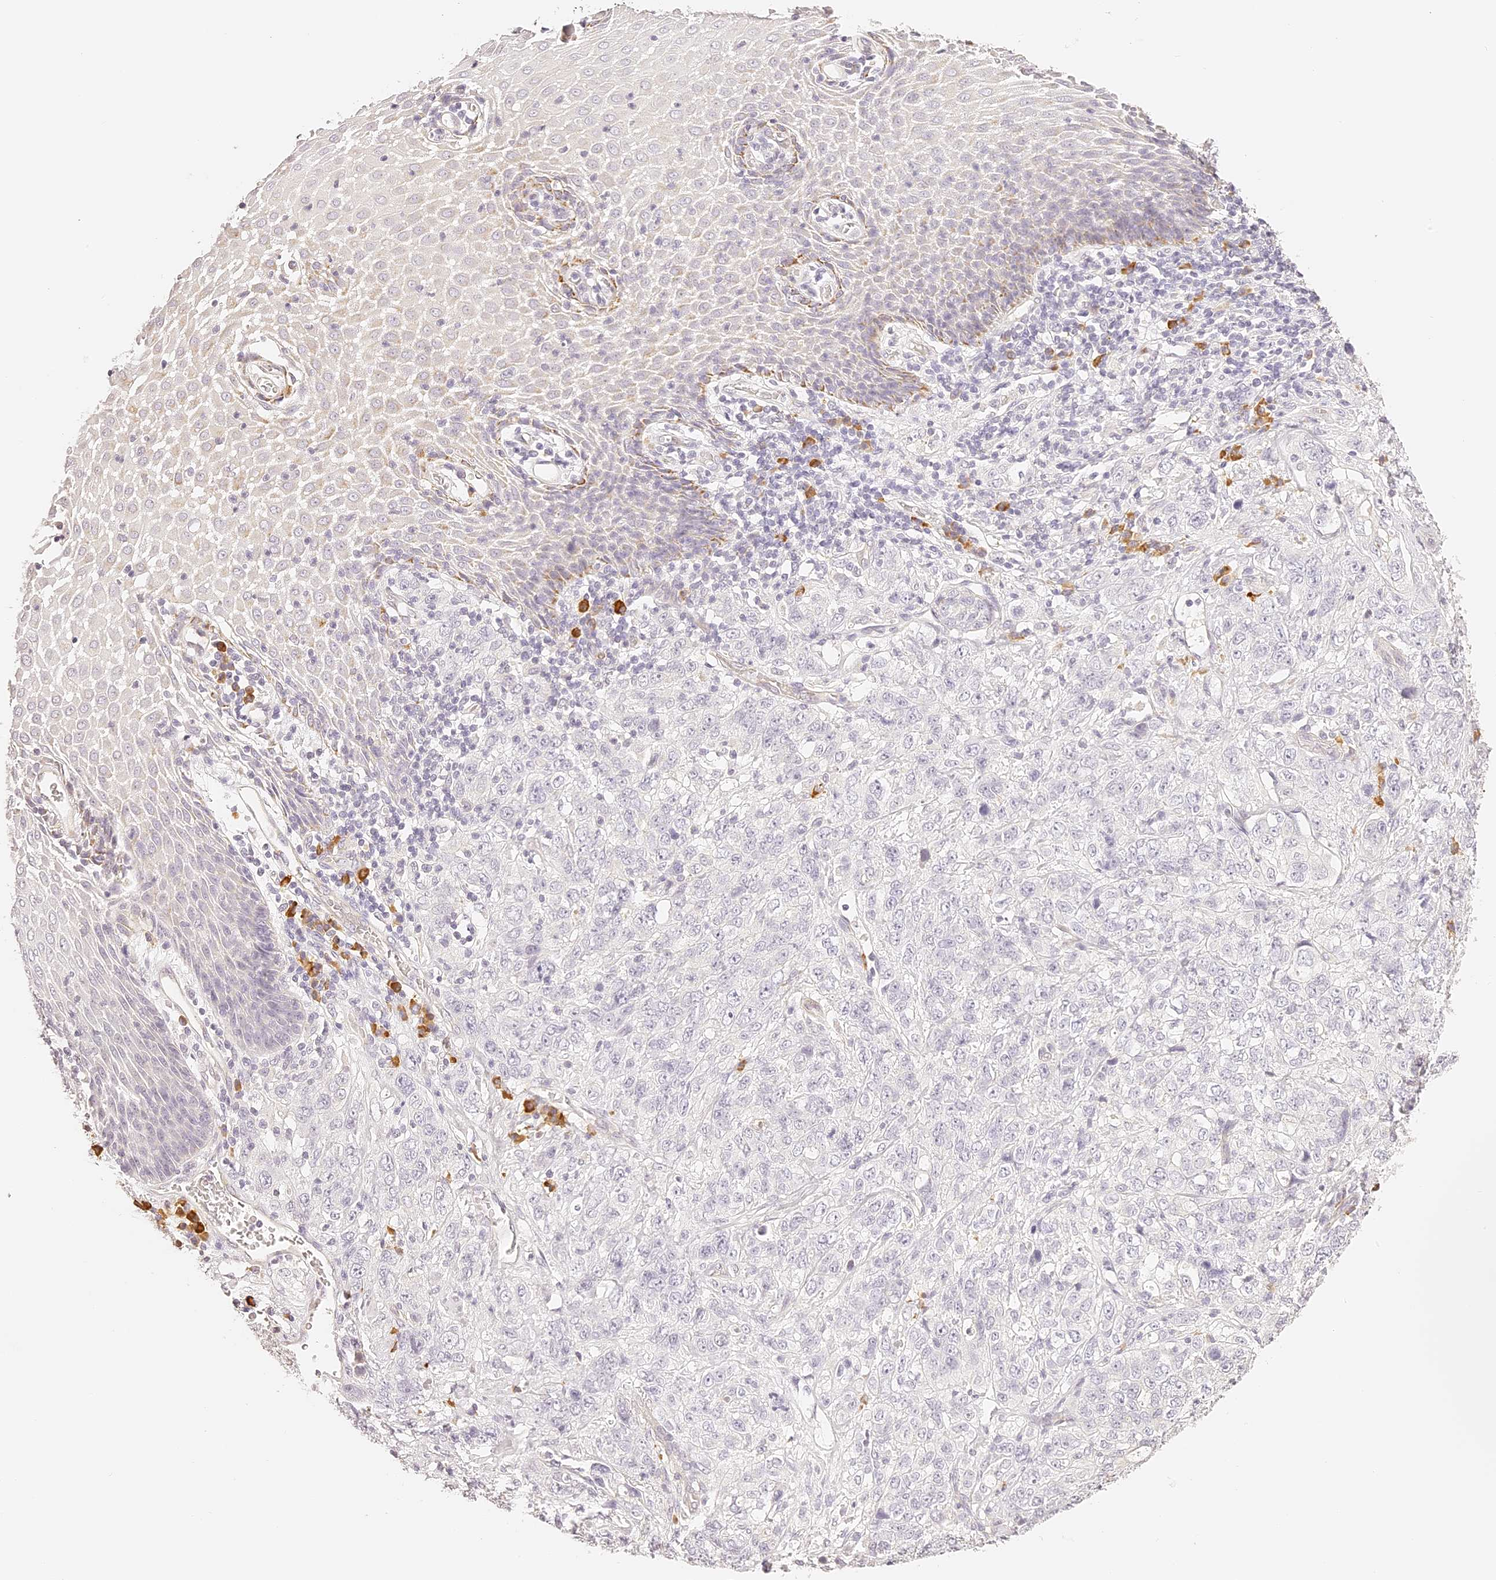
{"staining": {"intensity": "negative", "quantity": "none", "location": "none"}, "tissue": "stomach cancer", "cell_type": "Tumor cells", "image_type": "cancer", "snomed": [{"axis": "morphology", "description": "Adenocarcinoma, NOS"}, {"axis": "topography", "description": "Stomach"}], "caption": "This is an IHC histopathology image of stomach cancer (adenocarcinoma). There is no staining in tumor cells.", "gene": "TRIM45", "patient": {"sex": "male", "age": 48}}